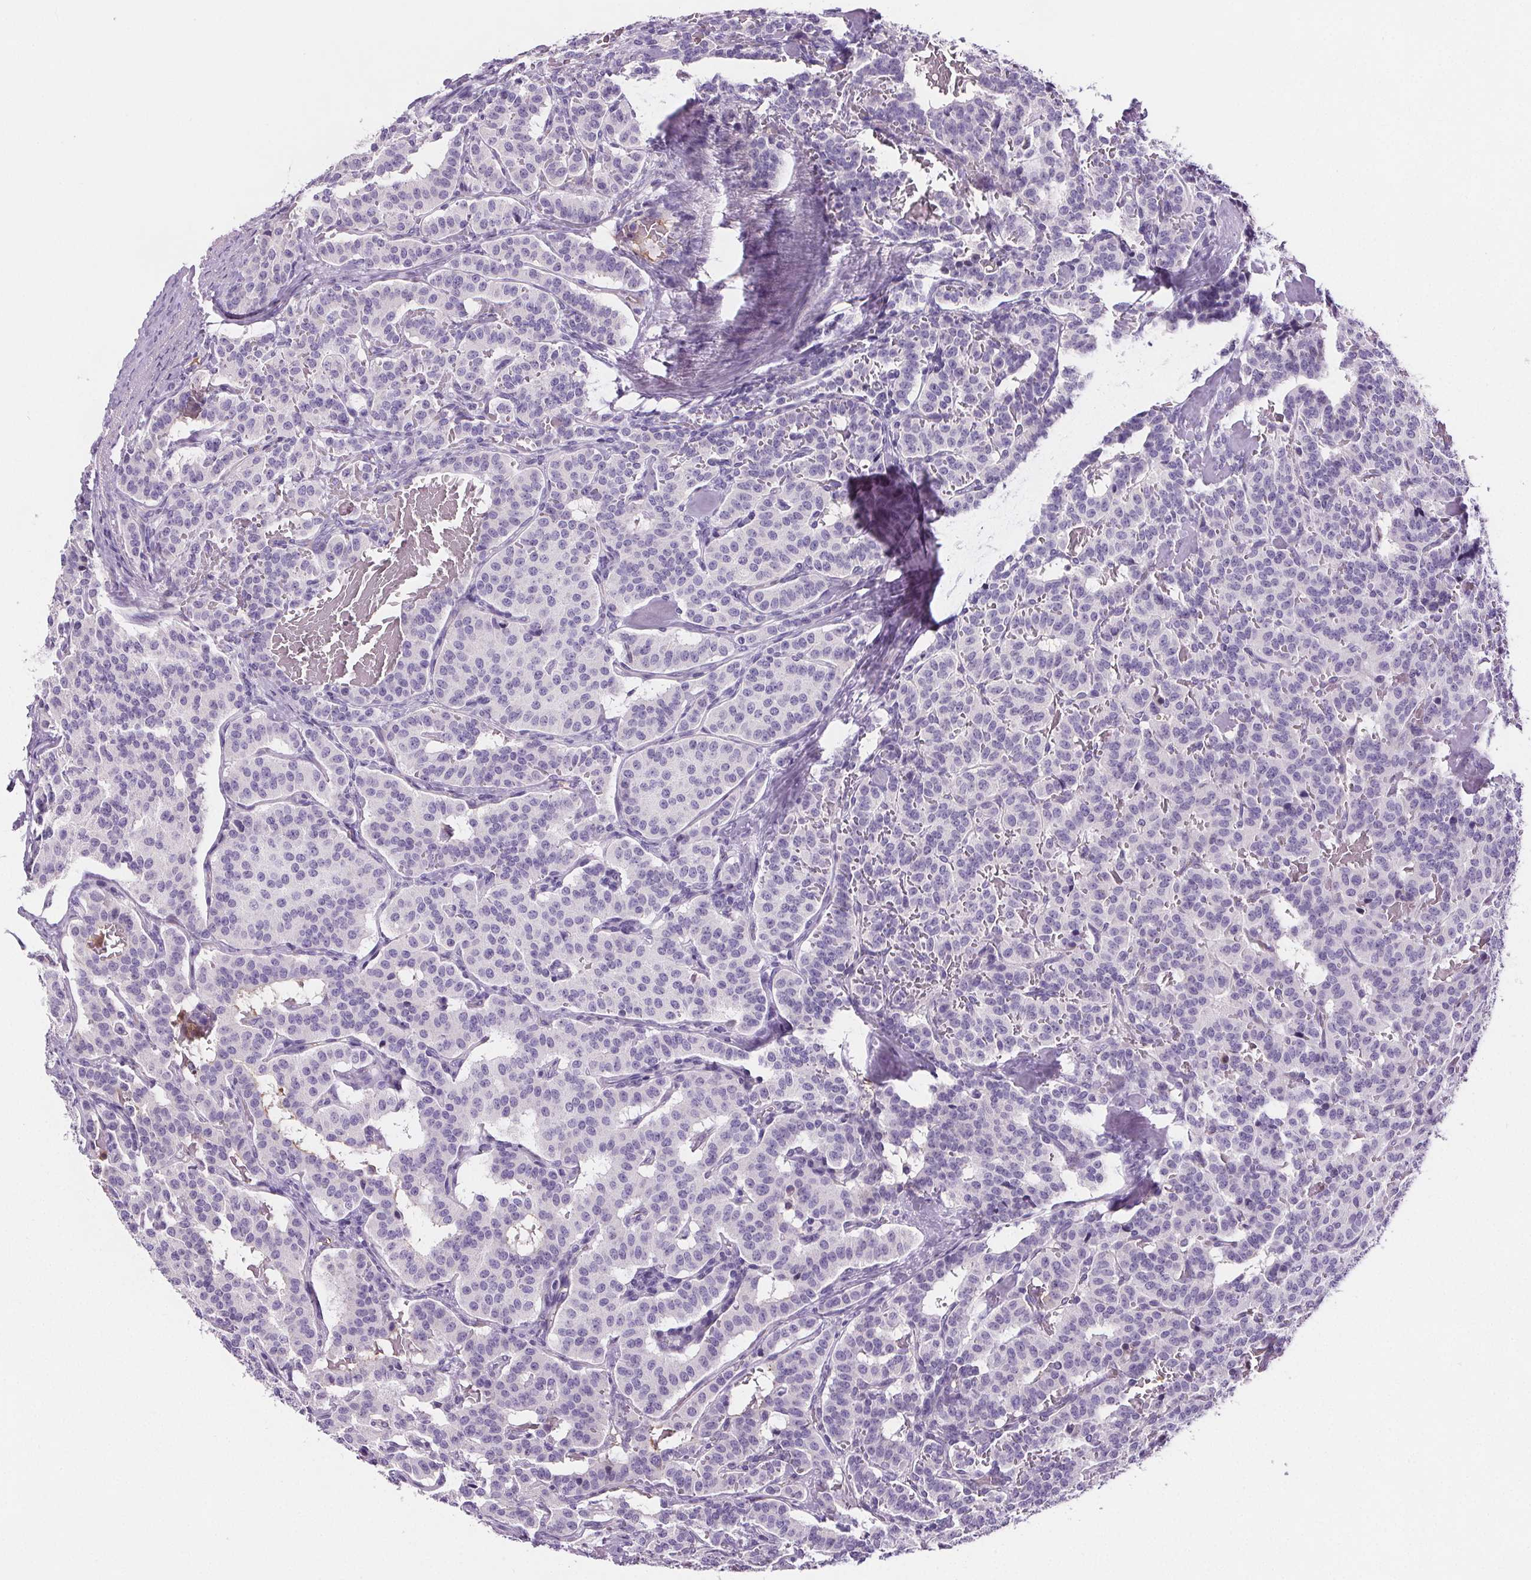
{"staining": {"intensity": "negative", "quantity": "none", "location": "none"}, "tissue": "carcinoid", "cell_type": "Tumor cells", "image_type": "cancer", "snomed": [{"axis": "morphology", "description": "Carcinoid, malignant, NOS"}, {"axis": "topography", "description": "Lung"}], "caption": "This photomicrograph is of carcinoid stained with immunohistochemistry (IHC) to label a protein in brown with the nuclei are counter-stained blue. There is no staining in tumor cells. (Brightfield microscopy of DAB IHC at high magnification).", "gene": "CD5L", "patient": {"sex": "female", "age": 46}}